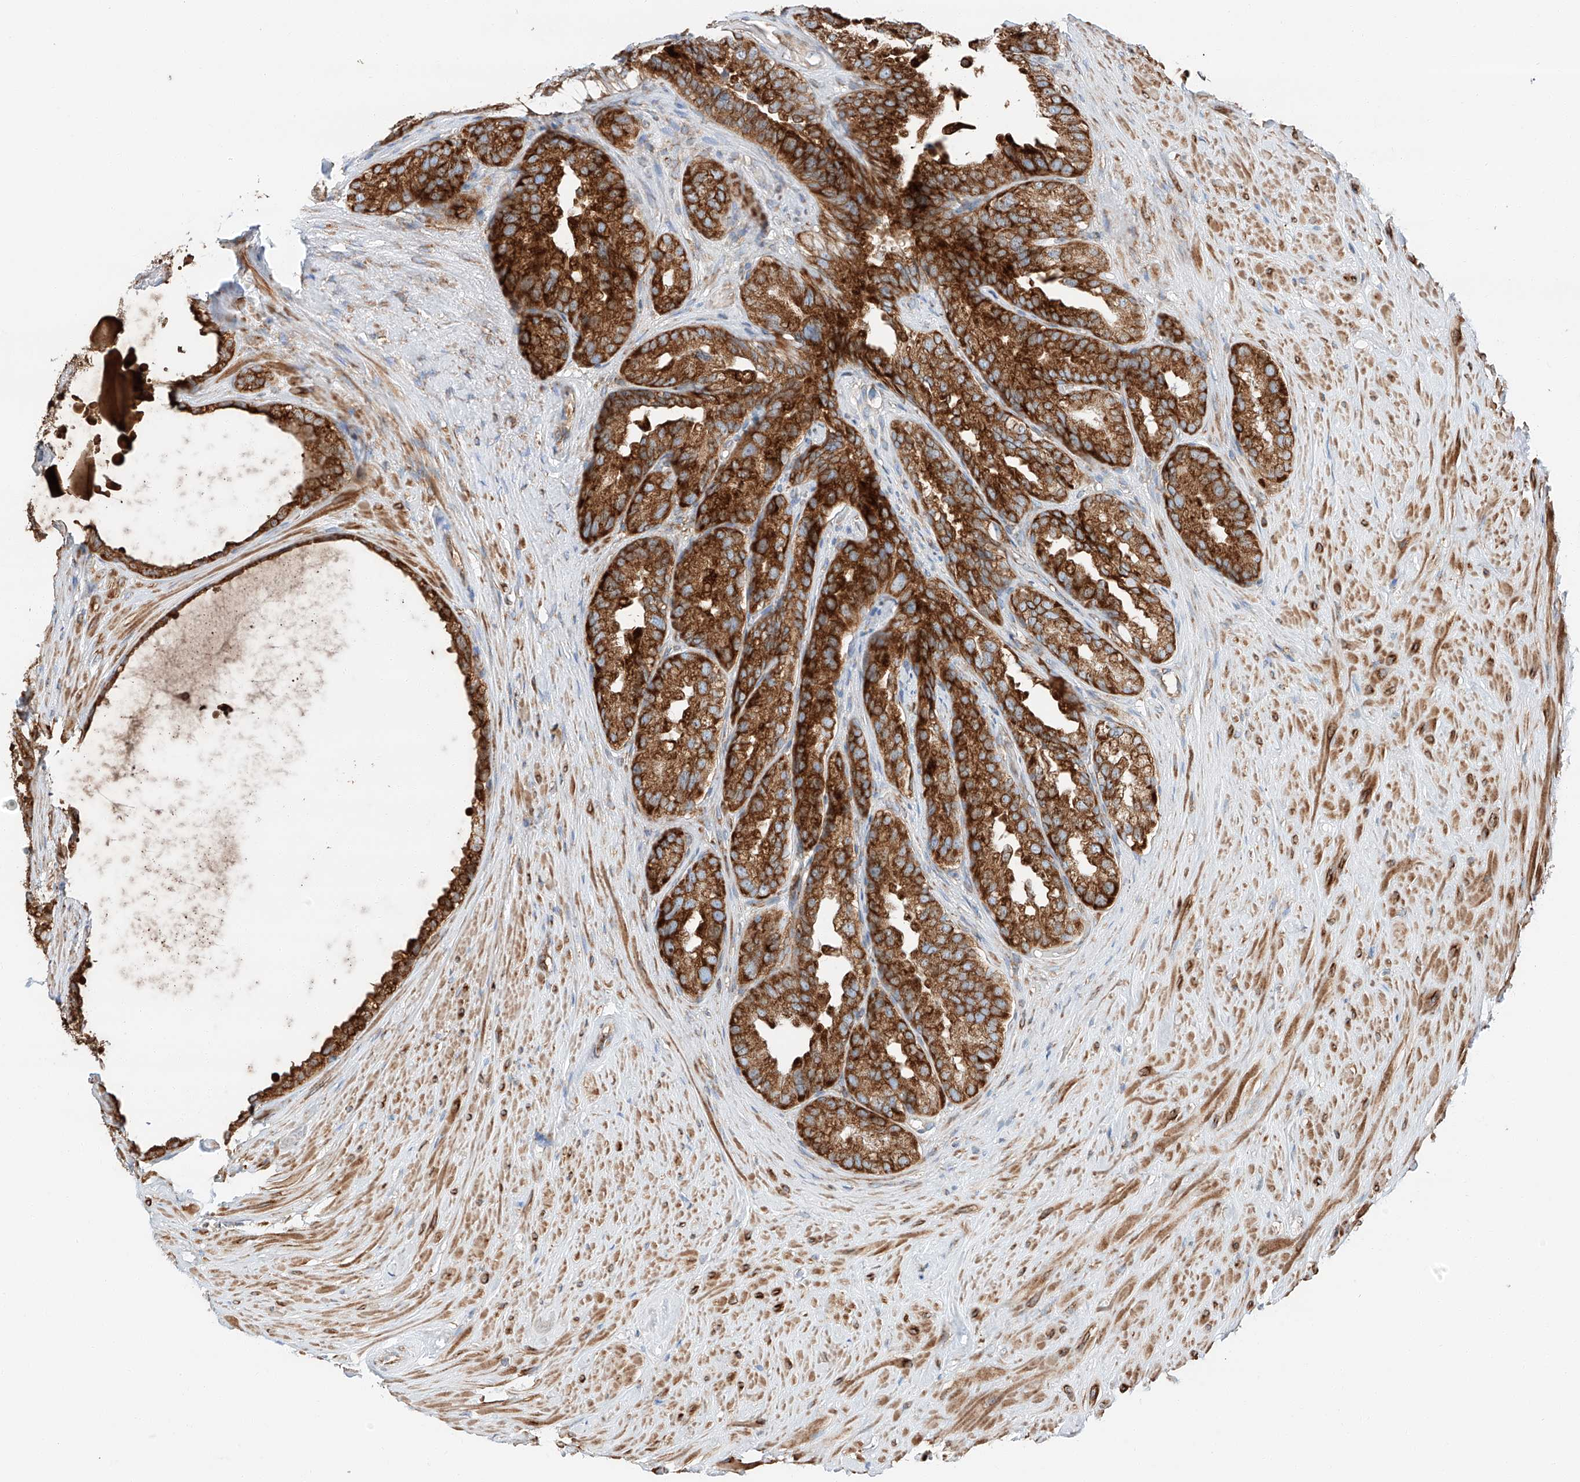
{"staining": {"intensity": "strong", "quantity": ">75%", "location": "cytoplasmic/membranous"}, "tissue": "seminal vesicle", "cell_type": "Glandular cells", "image_type": "normal", "snomed": [{"axis": "morphology", "description": "Normal tissue, NOS"}, {"axis": "topography", "description": "Seminal veicle"}], "caption": "Seminal vesicle stained with immunohistochemistry shows strong cytoplasmic/membranous staining in about >75% of glandular cells. (Brightfield microscopy of DAB IHC at high magnification).", "gene": "ZC3H15", "patient": {"sex": "male", "age": 80}}